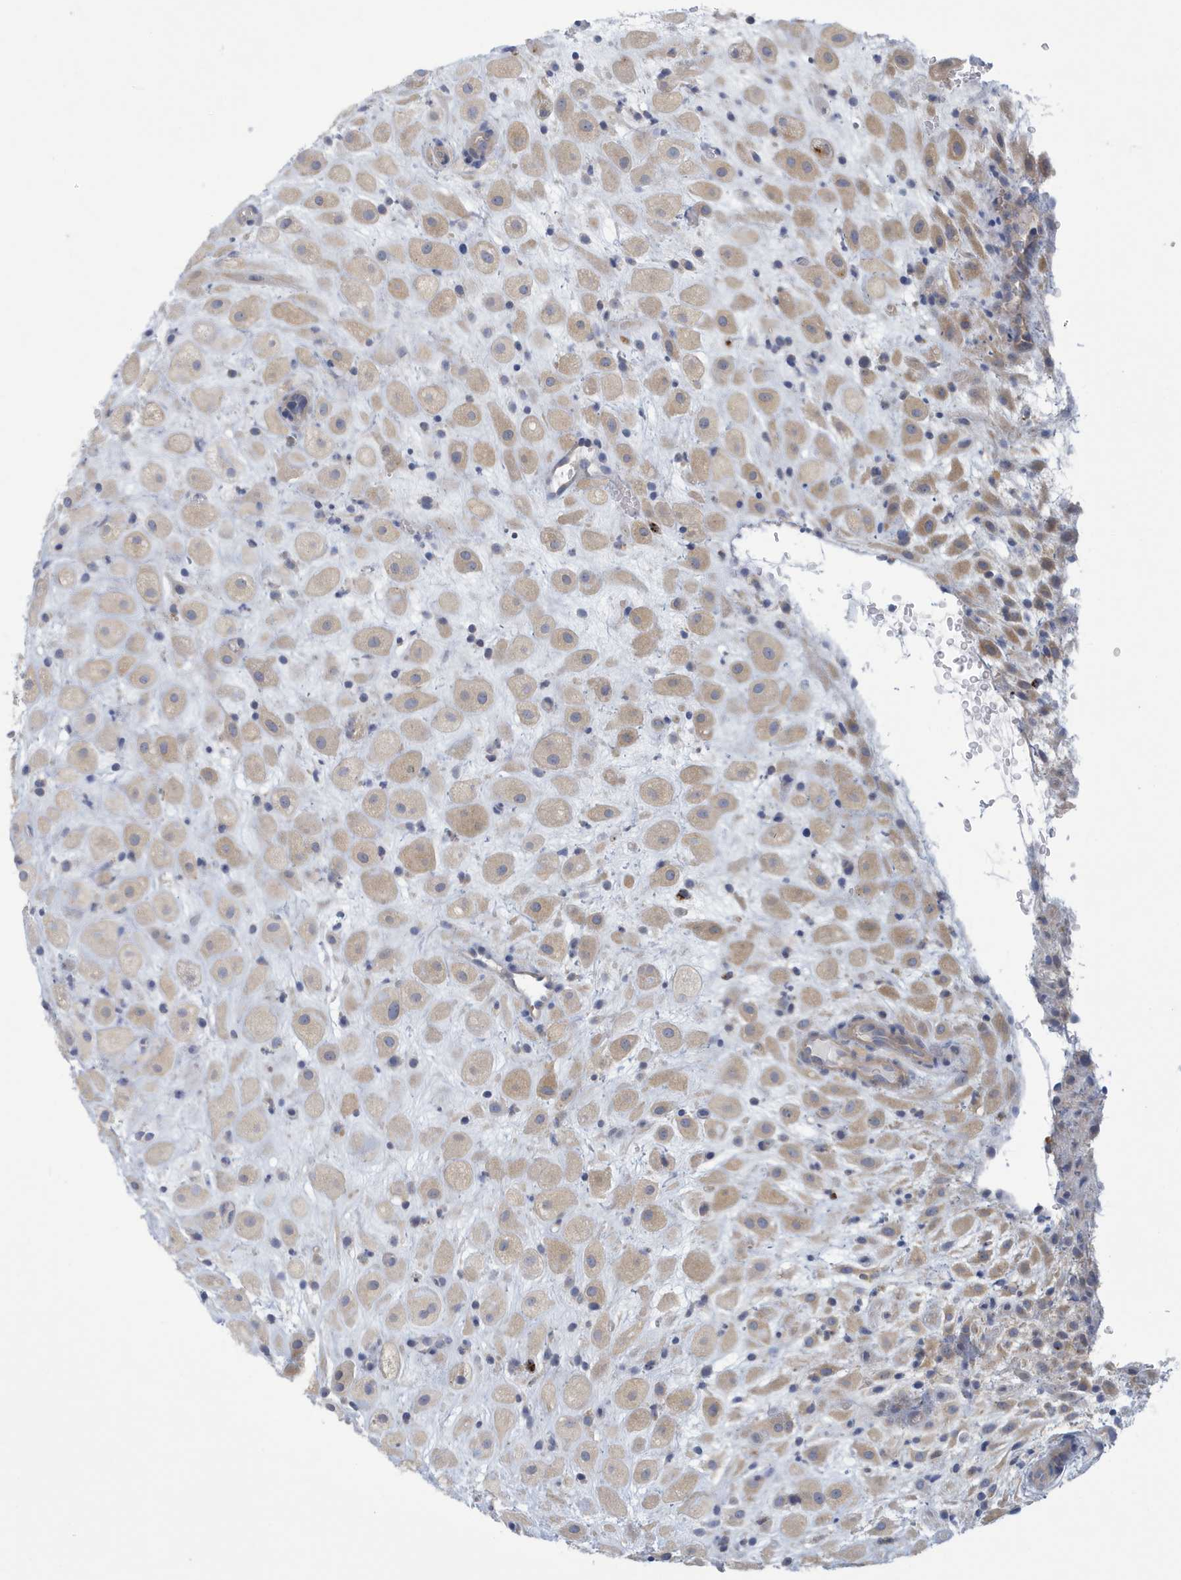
{"staining": {"intensity": "weak", "quantity": ">75%", "location": "cytoplasmic/membranous"}, "tissue": "placenta", "cell_type": "Decidual cells", "image_type": "normal", "snomed": [{"axis": "morphology", "description": "Normal tissue, NOS"}, {"axis": "topography", "description": "Placenta"}], "caption": "Benign placenta exhibits weak cytoplasmic/membranous staining in about >75% of decidual cells.", "gene": "VTA1", "patient": {"sex": "female", "age": 35}}